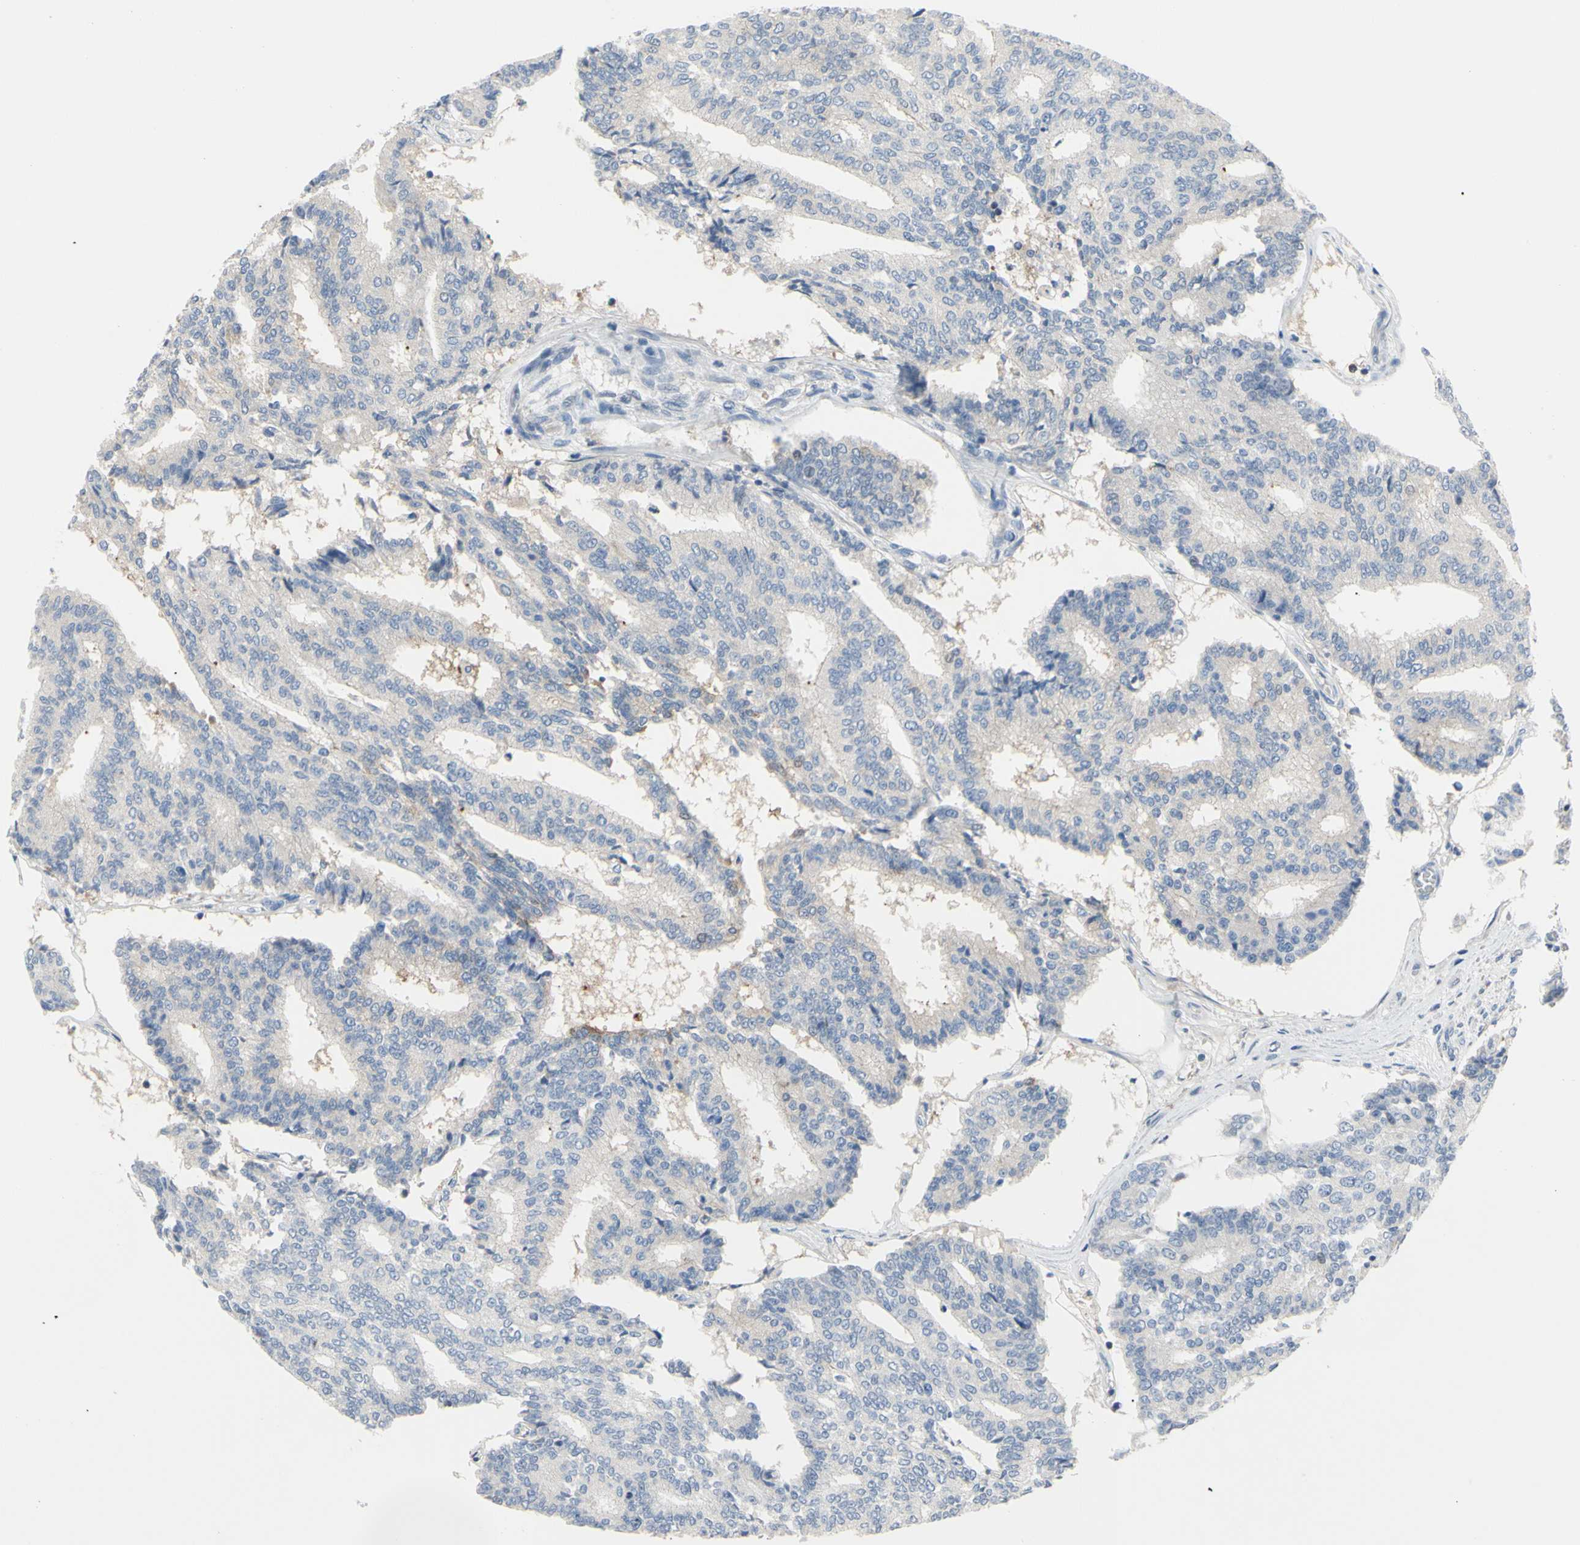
{"staining": {"intensity": "weak", "quantity": ">75%", "location": "cytoplasmic/membranous"}, "tissue": "prostate cancer", "cell_type": "Tumor cells", "image_type": "cancer", "snomed": [{"axis": "morphology", "description": "Adenocarcinoma, High grade"}, {"axis": "topography", "description": "Prostate"}], "caption": "Prostate cancer was stained to show a protein in brown. There is low levels of weak cytoplasmic/membranous positivity in about >75% of tumor cells.", "gene": "MUC1", "patient": {"sex": "male", "age": 55}}